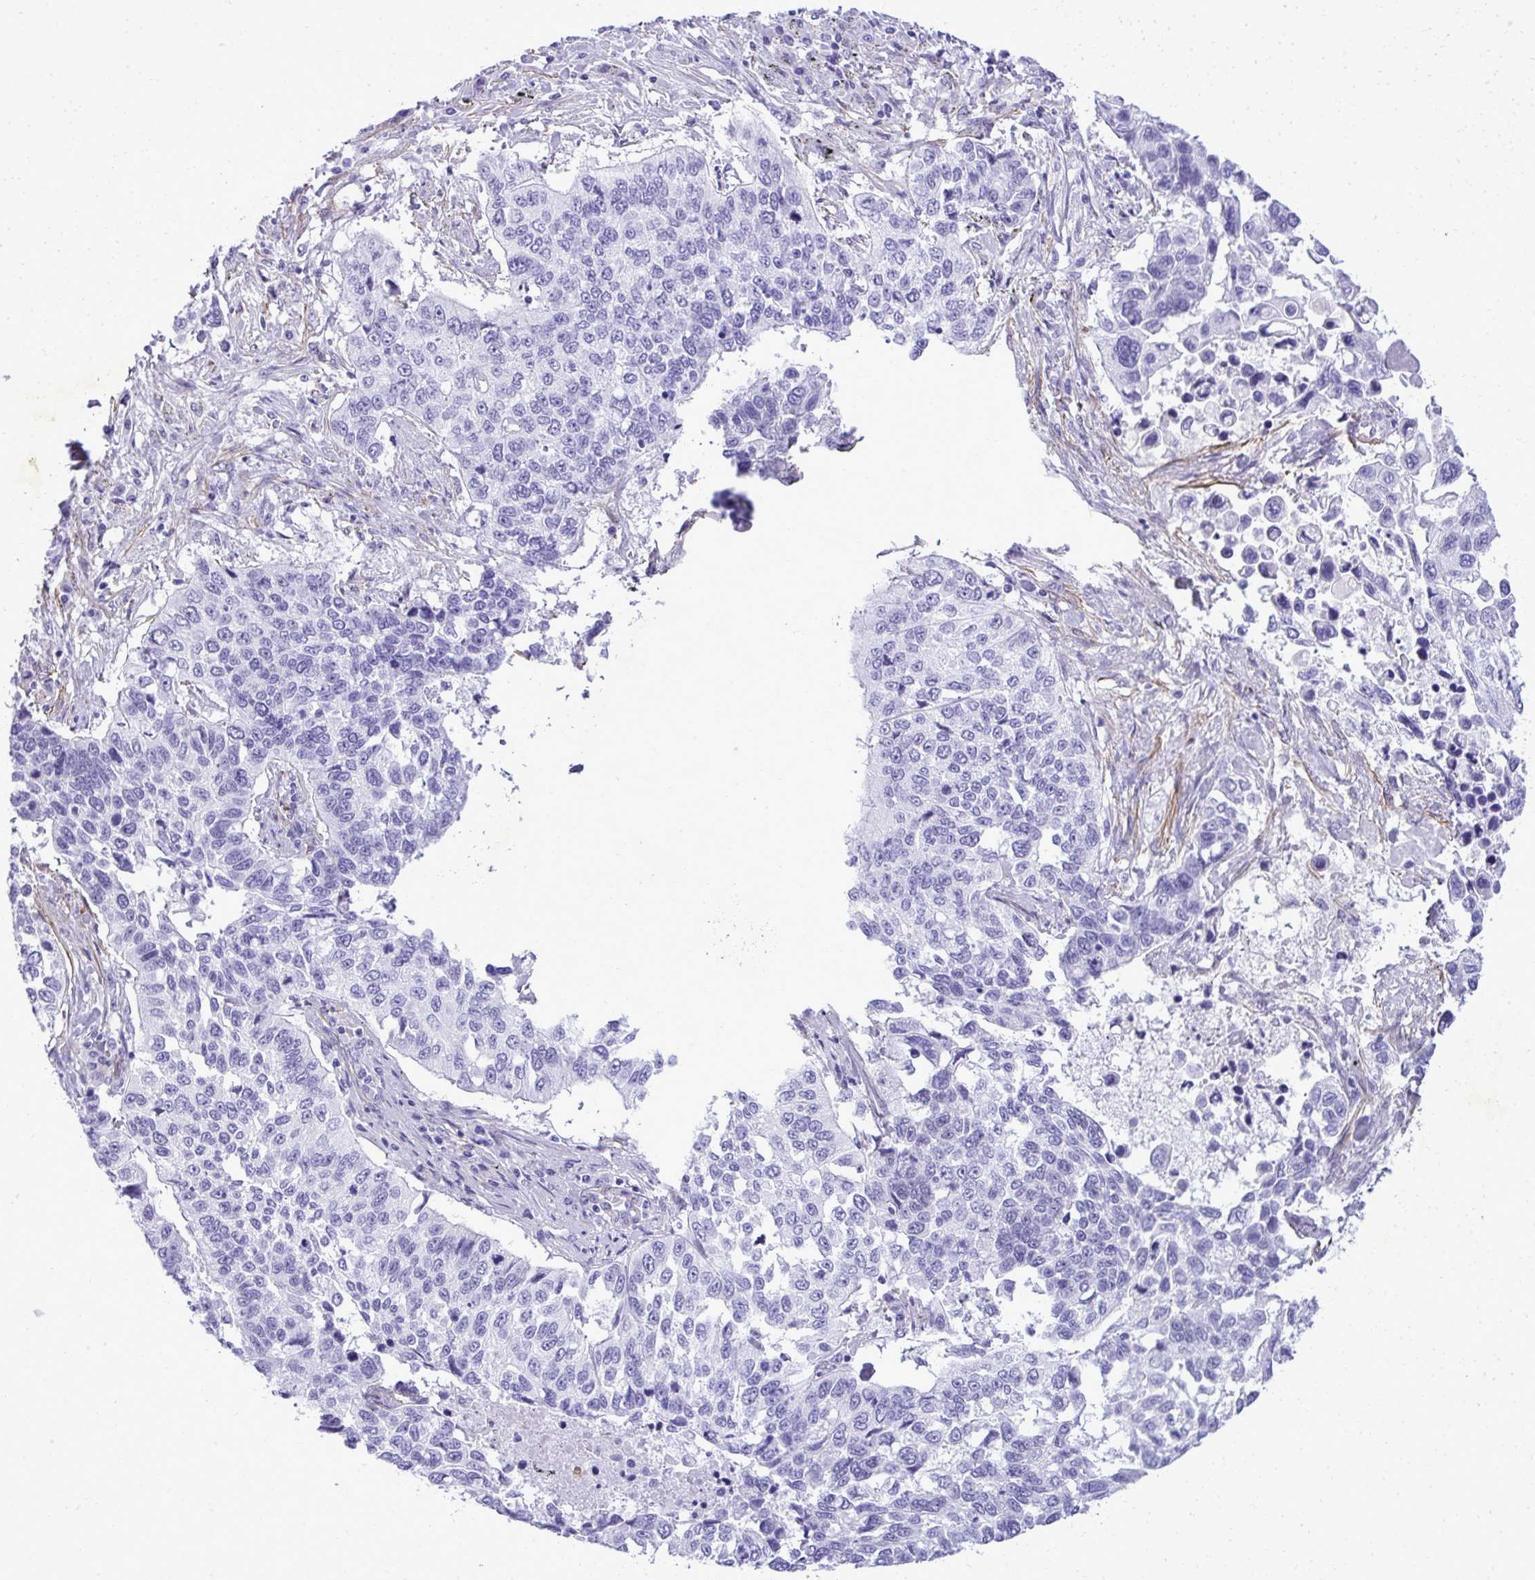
{"staining": {"intensity": "negative", "quantity": "none", "location": "none"}, "tissue": "lung cancer", "cell_type": "Tumor cells", "image_type": "cancer", "snomed": [{"axis": "morphology", "description": "Squamous cell carcinoma, NOS"}, {"axis": "topography", "description": "Lung"}], "caption": "High magnification brightfield microscopy of lung squamous cell carcinoma stained with DAB (3,3'-diaminobenzidine) (brown) and counterstained with hematoxylin (blue): tumor cells show no significant staining.", "gene": "PITPNM3", "patient": {"sex": "male", "age": 62}}